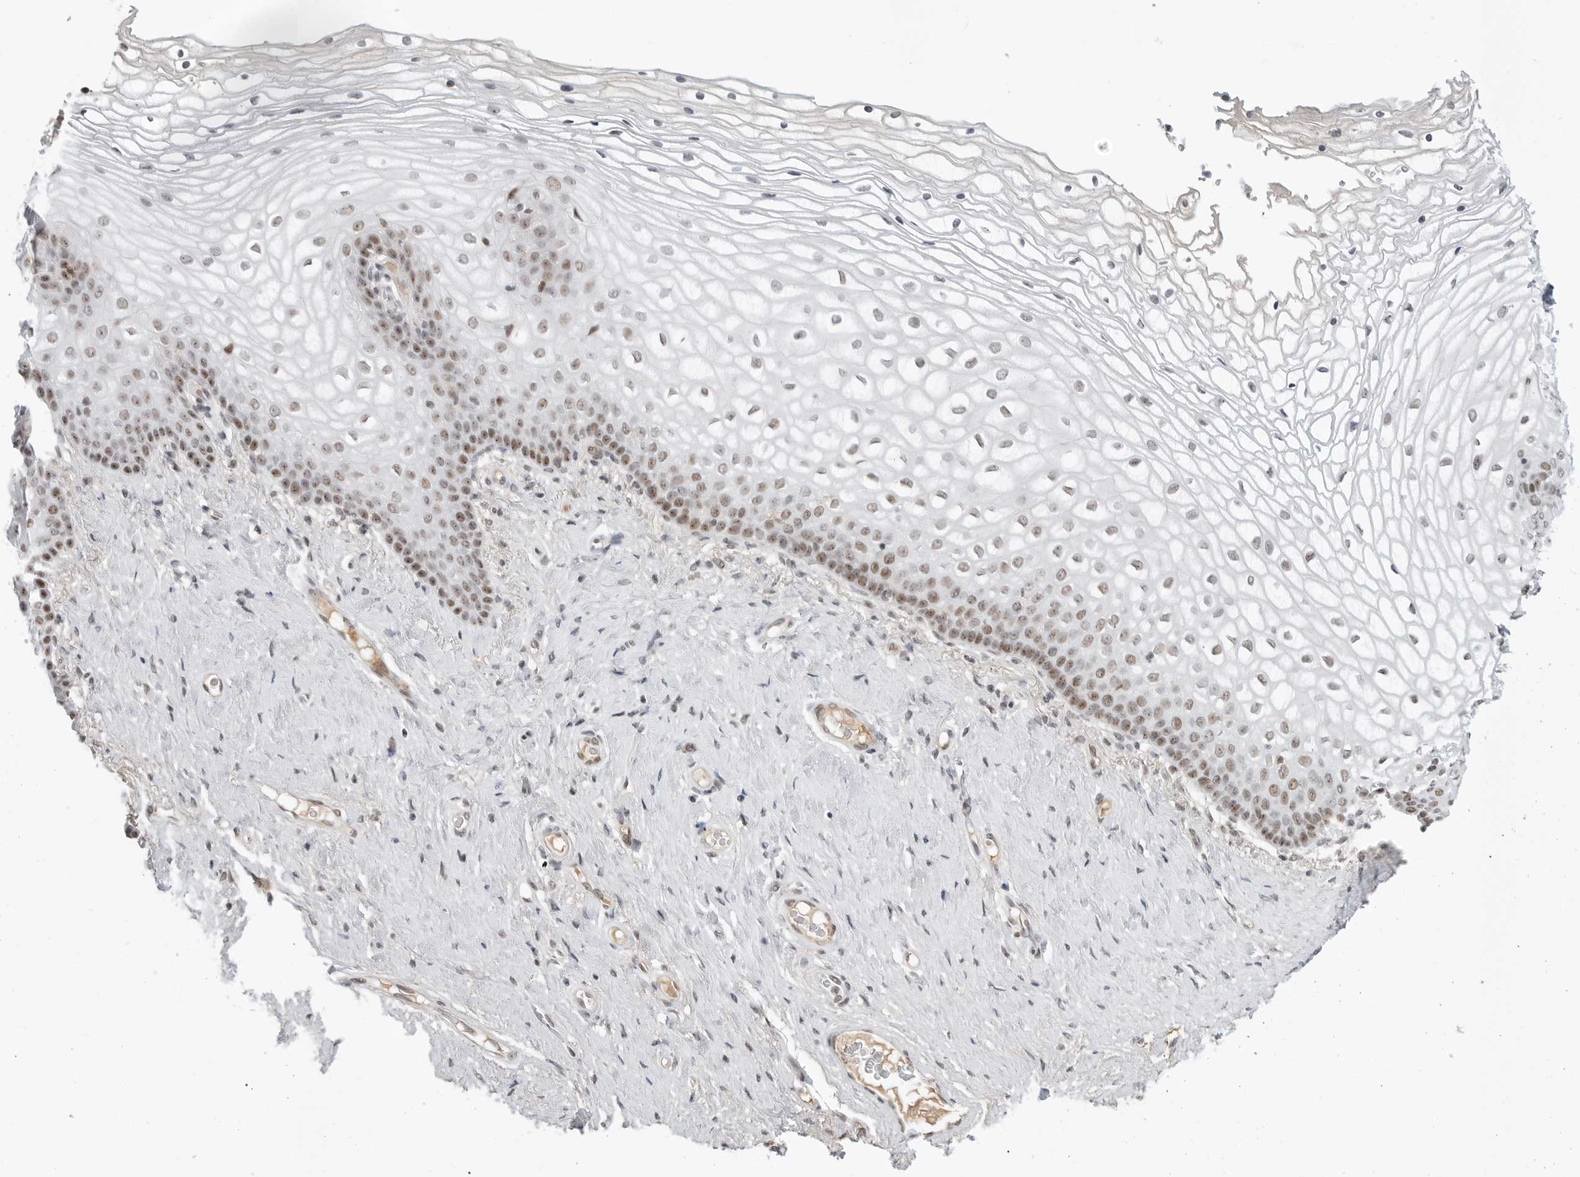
{"staining": {"intensity": "moderate", "quantity": "25%-75%", "location": "nuclear"}, "tissue": "vagina", "cell_type": "Squamous epithelial cells", "image_type": "normal", "snomed": [{"axis": "morphology", "description": "Normal tissue, NOS"}, {"axis": "topography", "description": "Vagina"}], "caption": "An immunohistochemistry photomicrograph of benign tissue is shown. Protein staining in brown highlights moderate nuclear positivity in vagina within squamous epithelial cells. (Brightfield microscopy of DAB IHC at high magnification).", "gene": "WRAP53", "patient": {"sex": "female", "age": 60}}